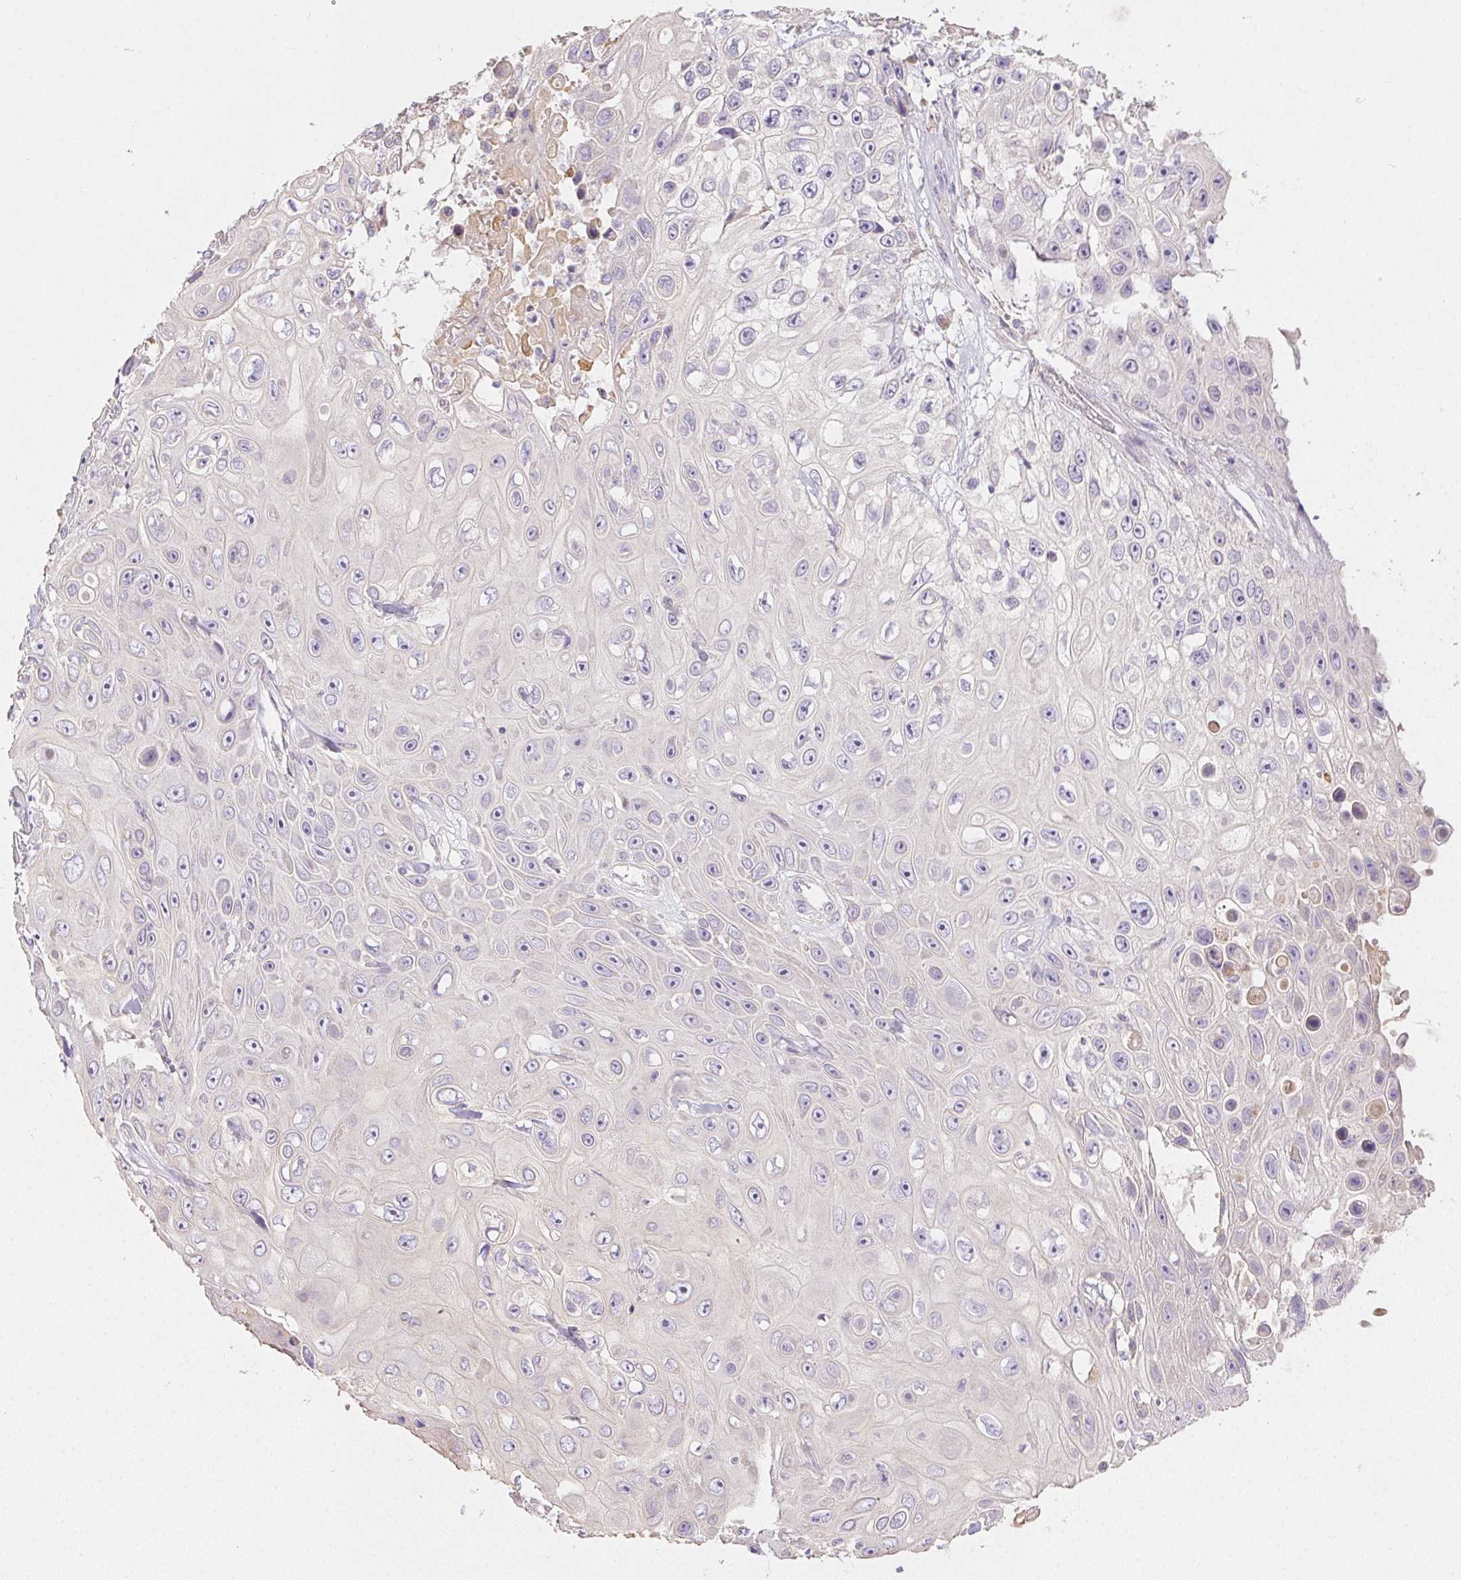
{"staining": {"intensity": "negative", "quantity": "none", "location": "none"}, "tissue": "skin cancer", "cell_type": "Tumor cells", "image_type": "cancer", "snomed": [{"axis": "morphology", "description": "Squamous cell carcinoma, NOS"}, {"axis": "topography", "description": "Skin"}], "caption": "Immunohistochemistry histopathology image of neoplastic tissue: human skin cancer (squamous cell carcinoma) stained with DAB reveals no significant protein positivity in tumor cells.", "gene": "ACVR1B", "patient": {"sex": "male", "age": 82}}